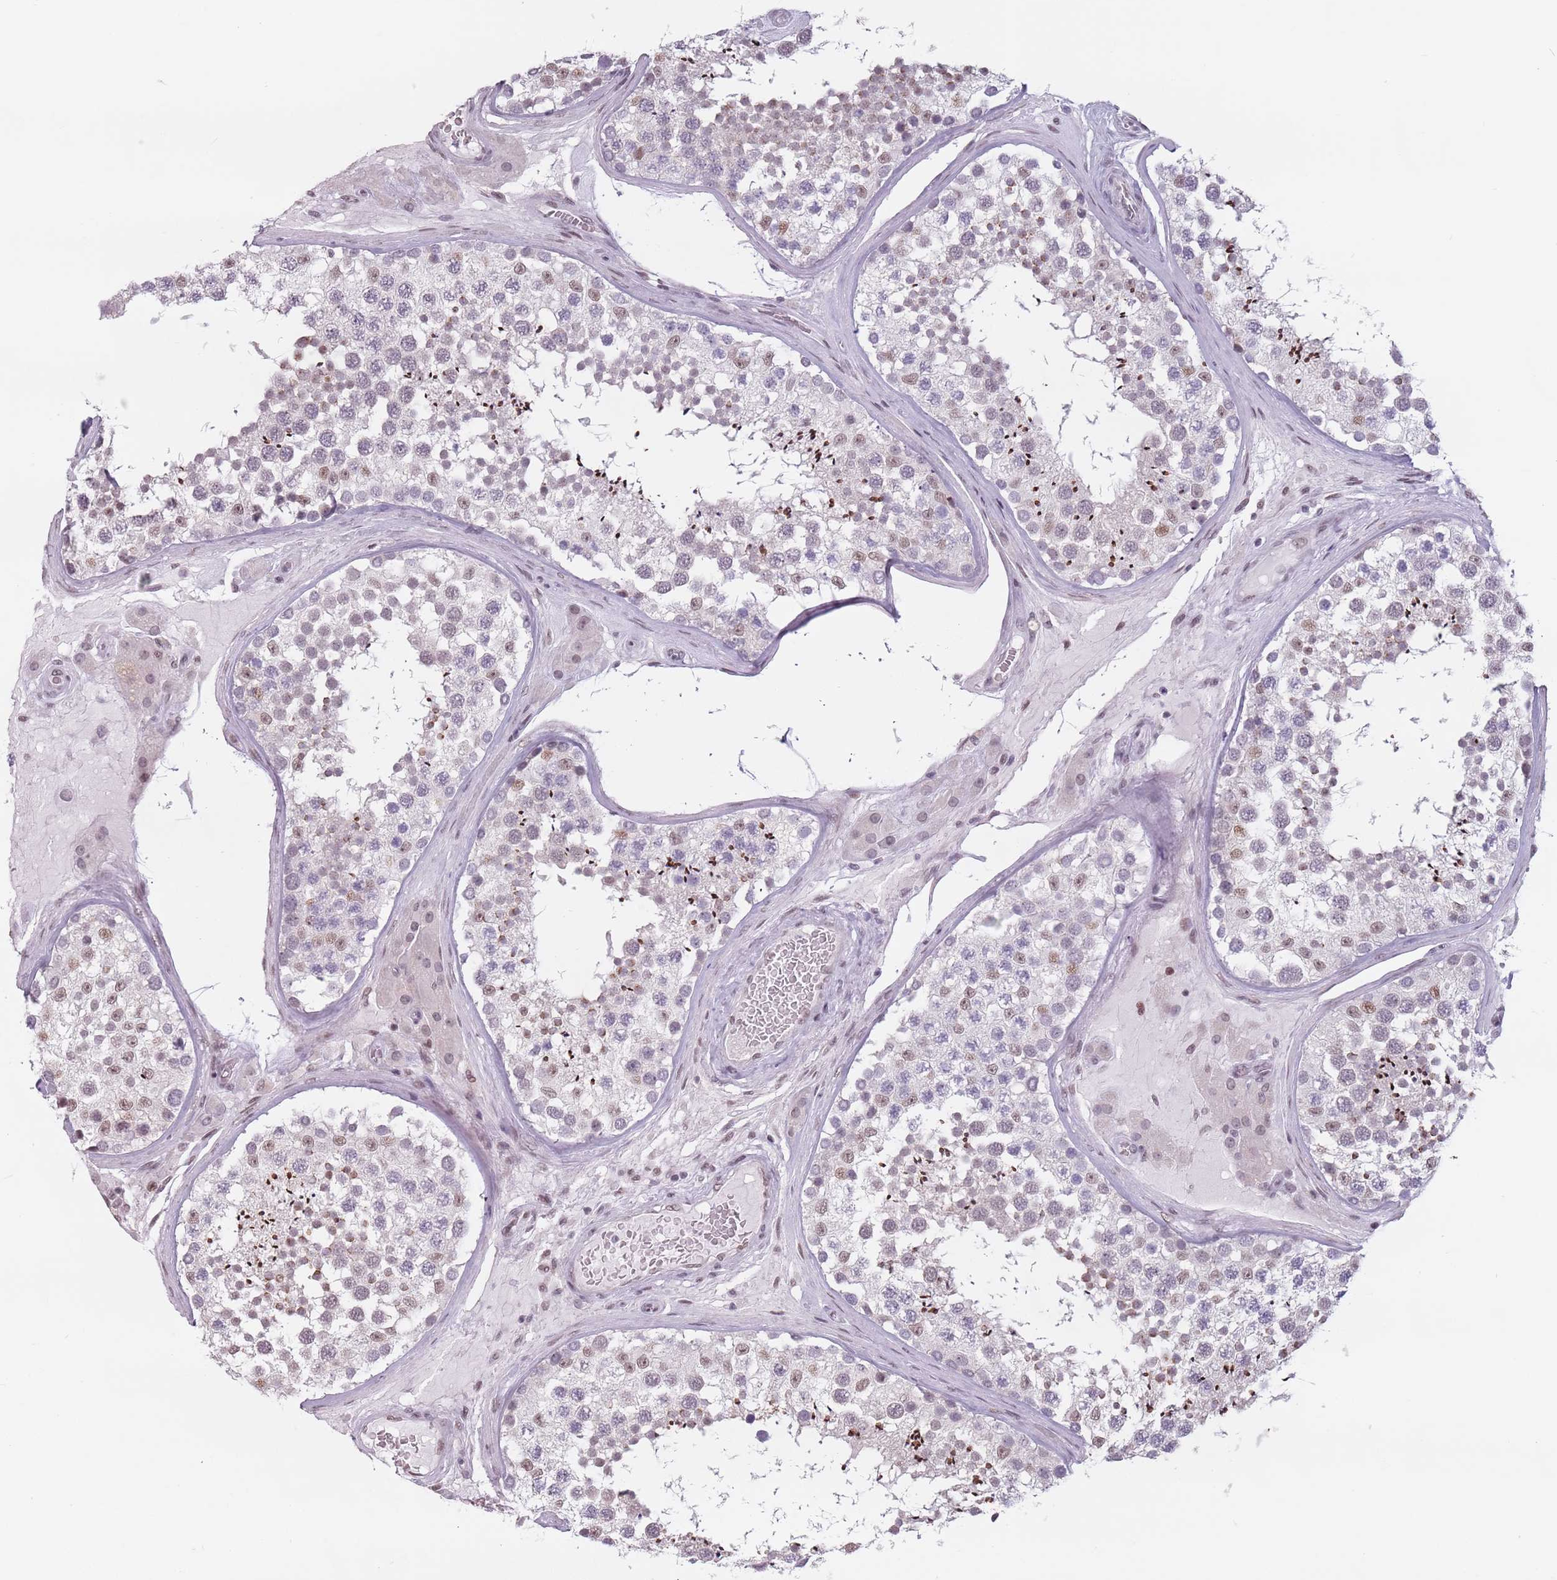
{"staining": {"intensity": "moderate", "quantity": "25%-75%", "location": "nuclear"}, "tissue": "testis", "cell_type": "Cells in seminiferous ducts", "image_type": "normal", "snomed": [{"axis": "morphology", "description": "Normal tissue, NOS"}, {"axis": "topography", "description": "Testis"}], "caption": "DAB (3,3'-diaminobenzidine) immunohistochemical staining of unremarkable human testis reveals moderate nuclear protein positivity in about 25%-75% of cells in seminiferous ducts. (Brightfield microscopy of DAB IHC at high magnification).", "gene": "PTCHD1", "patient": {"sex": "male", "age": 46}}